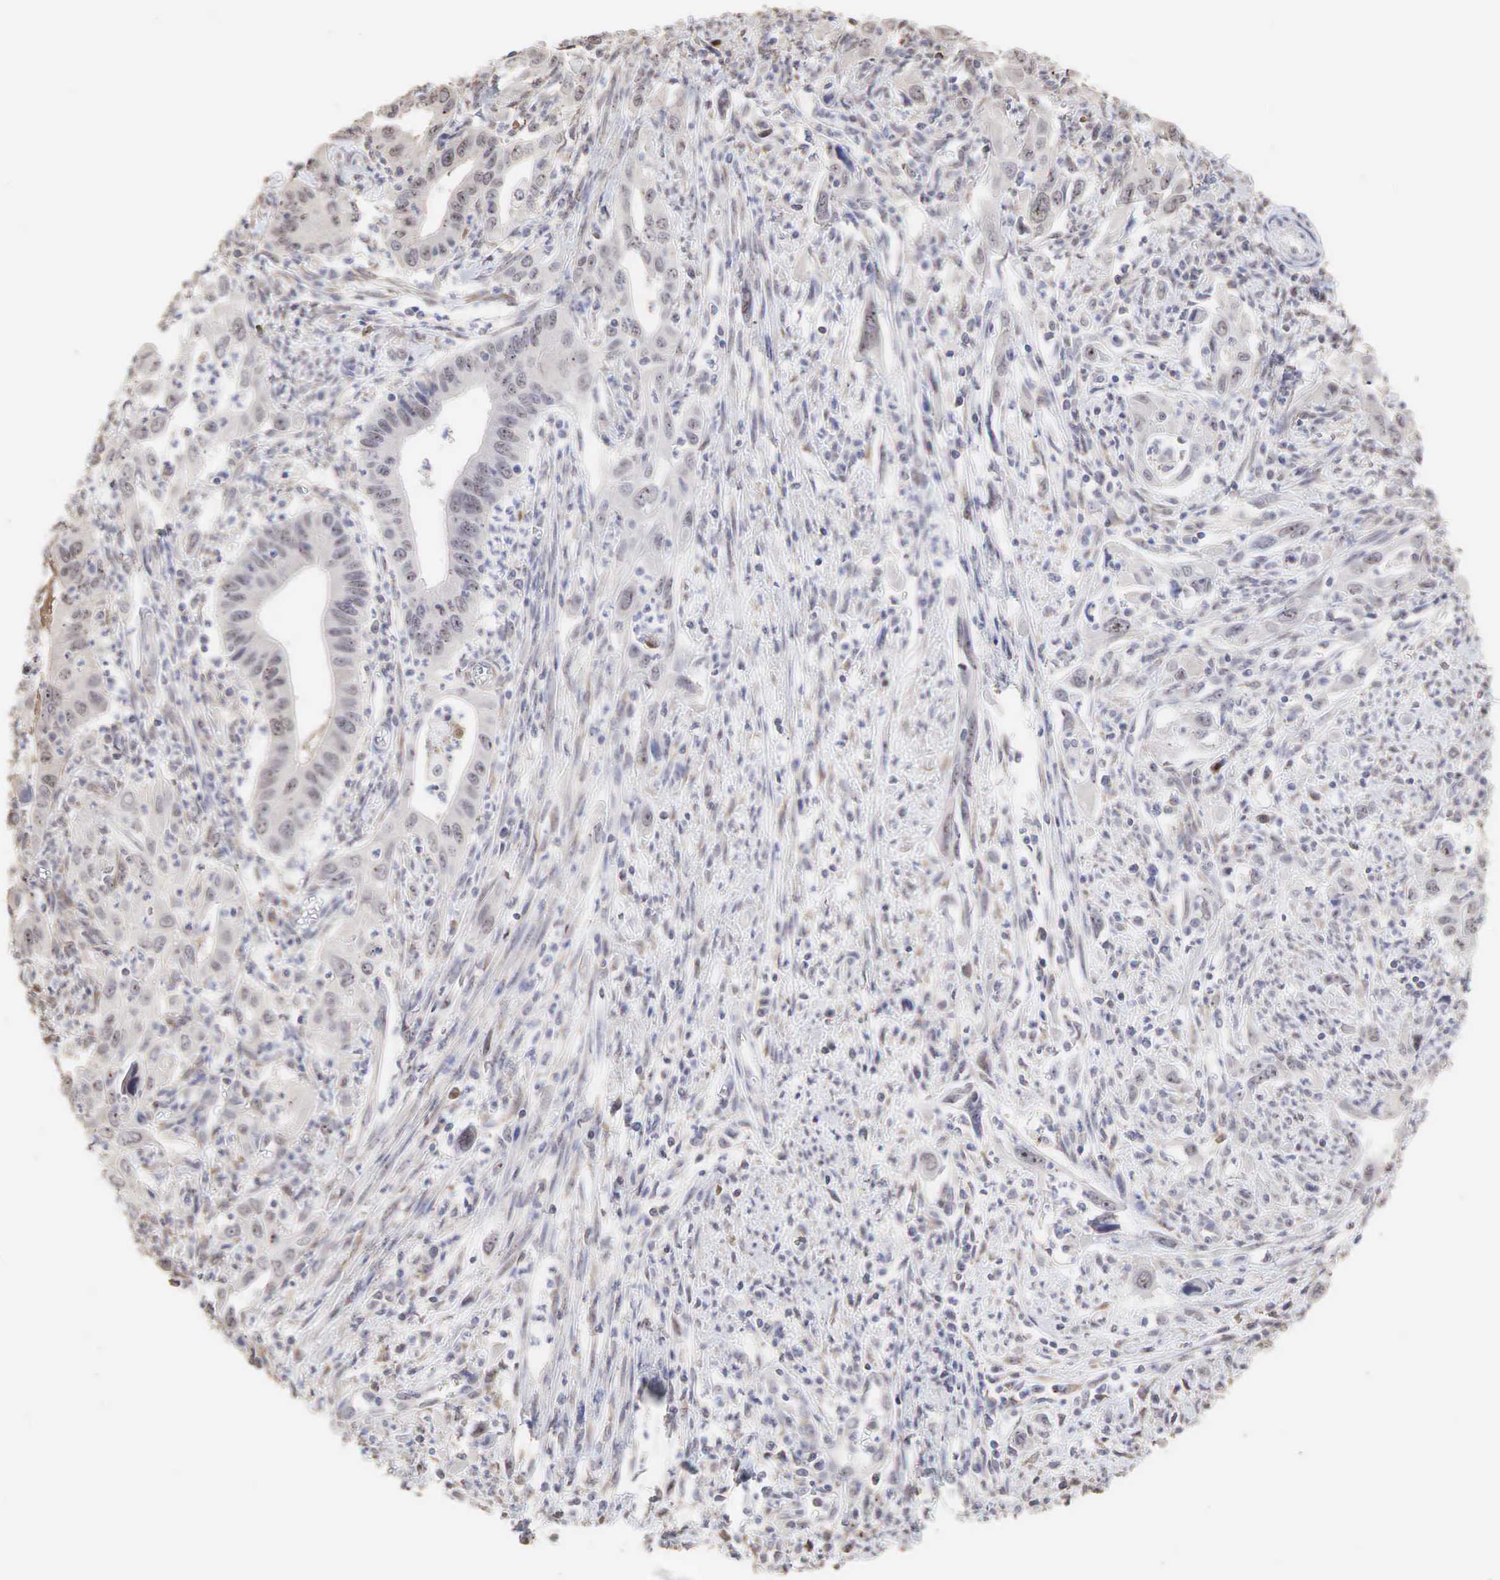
{"staining": {"intensity": "weak", "quantity": "25%-75%", "location": "cytoplasmic/membranous,nuclear"}, "tissue": "cervical cancer", "cell_type": "Tumor cells", "image_type": "cancer", "snomed": [{"axis": "morphology", "description": "Normal tissue, NOS"}, {"axis": "morphology", "description": "Adenocarcinoma, NOS"}, {"axis": "topography", "description": "Cervix"}], "caption": "Immunohistochemistry micrograph of human adenocarcinoma (cervical) stained for a protein (brown), which exhibits low levels of weak cytoplasmic/membranous and nuclear positivity in about 25%-75% of tumor cells.", "gene": "DKC1", "patient": {"sex": "female", "age": 34}}